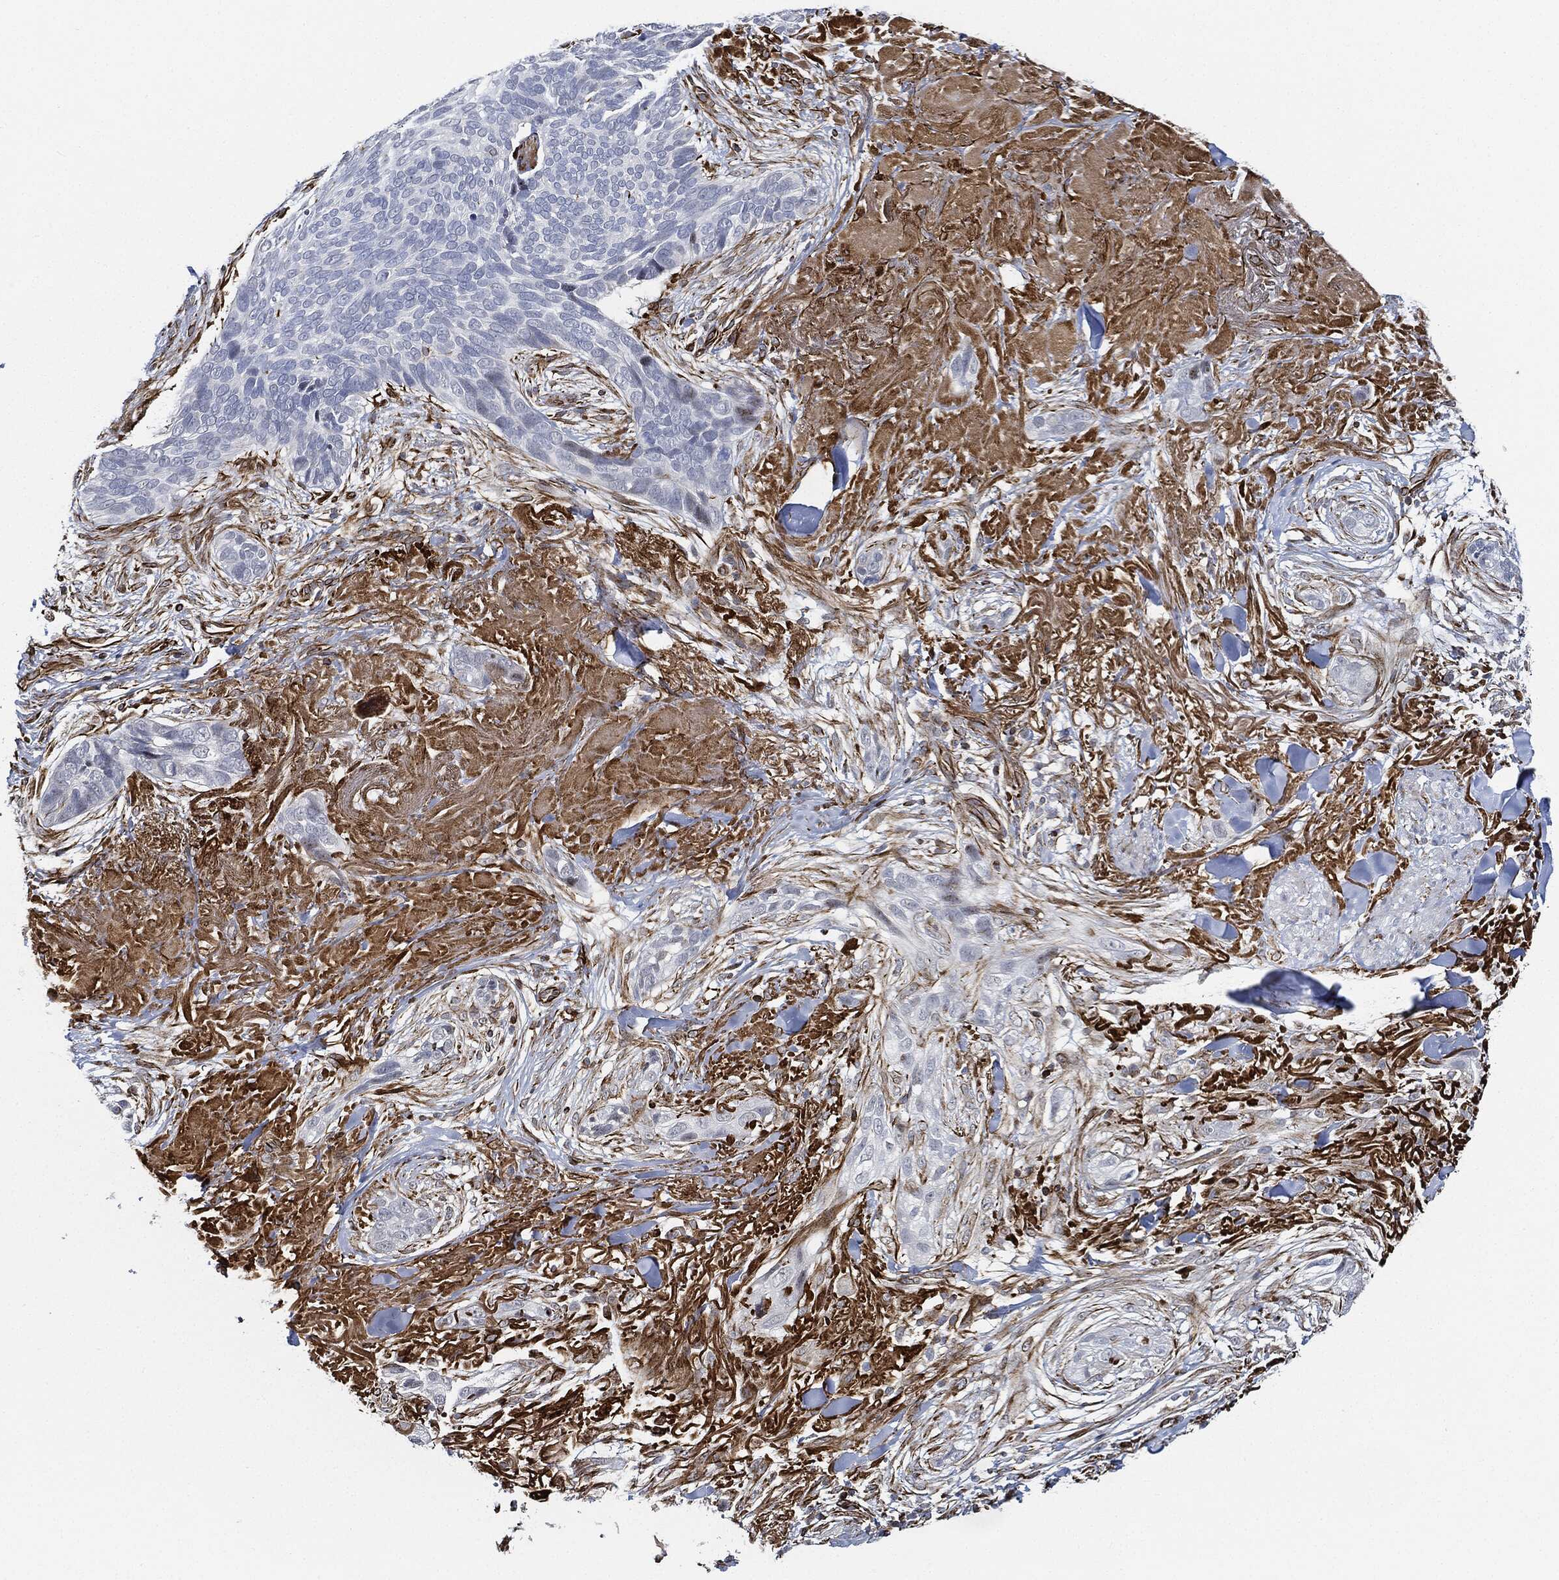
{"staining": {"intensity": "negative", "quantity": "none", "location": "none"}, "tissue": "skin cancer", "cell_type": "Tumor cells", "image_type": "cancer", "snomed": [{"axis": "morphology", "description": "Basal cell carcinoma"}, {"axis": "topography", "description": "Skin"}], "caption": "High magnification brightfield microscopy of skin cancer stained with DAB (brown) and counterstained with hematoxylin (blue): tumor cells show no significant expression.", "gene": "THSD1", "patient": {"sex": "male", "age": 91}}